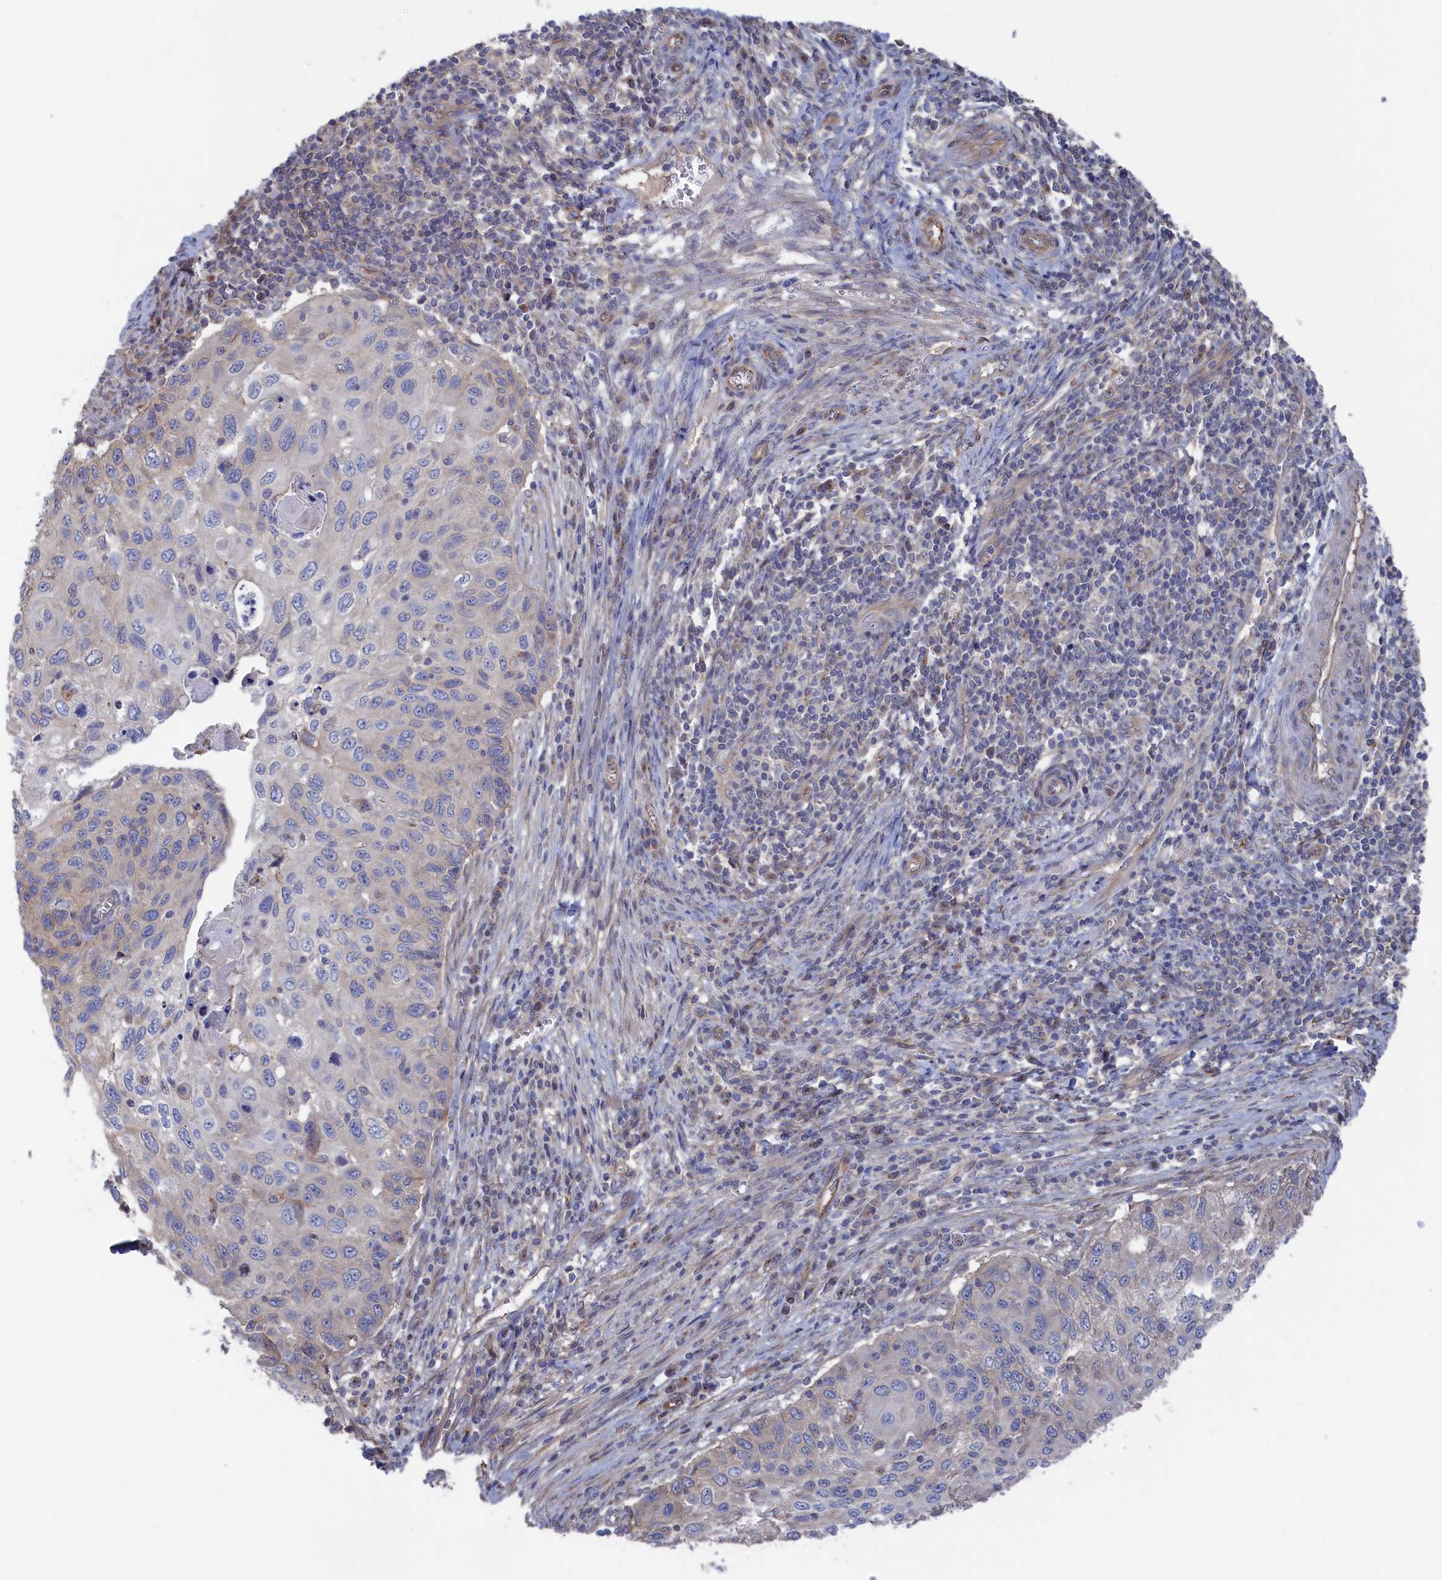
{"staining": {"intensity": "negative", "quantity": "none", "location": "none"}, "tissue": "cervical cancer", "cell_type": "Tumor cells", "image_type": "cancer", "snomed": [{"axis": "morphology", "description": "Squamous cell carcinoma, NOS"}, {"axis": "topography", "description": "Cervix"}], "caption": "Tumor cells show no significant protein expression in cervical cancer. Brightfield microscopy of IHC stained with DAB (3,3'-diaminobenzidine) (brown) and hematoxylin (blue), captured at high magnification.", "gene": "NUTF2", "patient": {"sex": "female", "age": 70}}